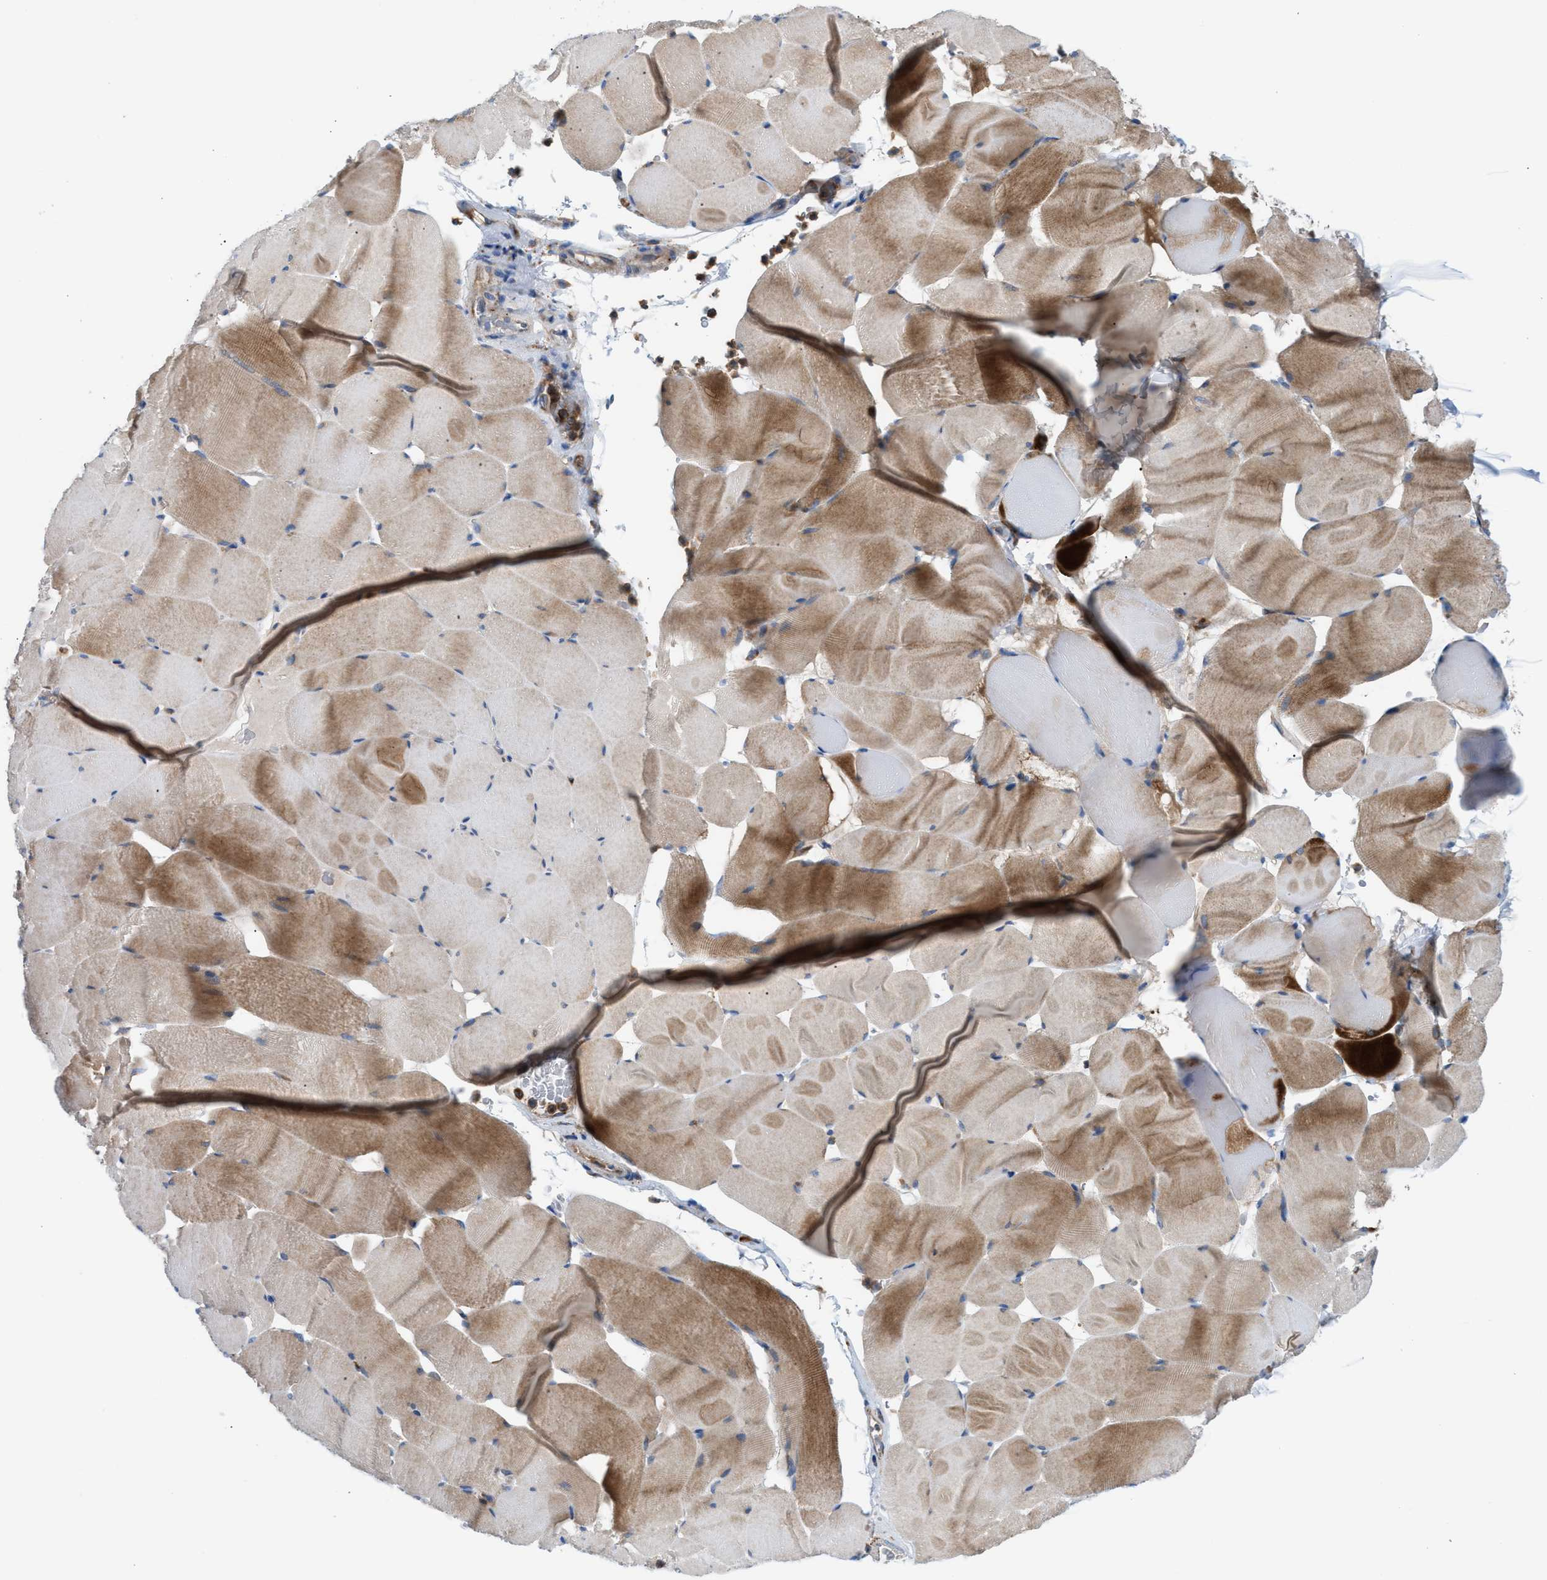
{"staining": {"intensity": "moderate", "quantity": "25%-75%", "location": "cytoplasmic/membranous"}, "tissue": "skeletal muscle", "cell_type": "Myocytes", "image_type": "normal", "snomed": [{"axis": "morphology", "description": "Normal tissue, NOS"}, {"axis": "topography", "description": "Skeletal muscle"}], "caption": "Skeletal muscle stained with IHC reveals moderate cytoplasmic/membranous staining in about 25%-75% of myocytes.", "gene": "TBC1D15", "patient": {"sex": "male", "age": 62}}